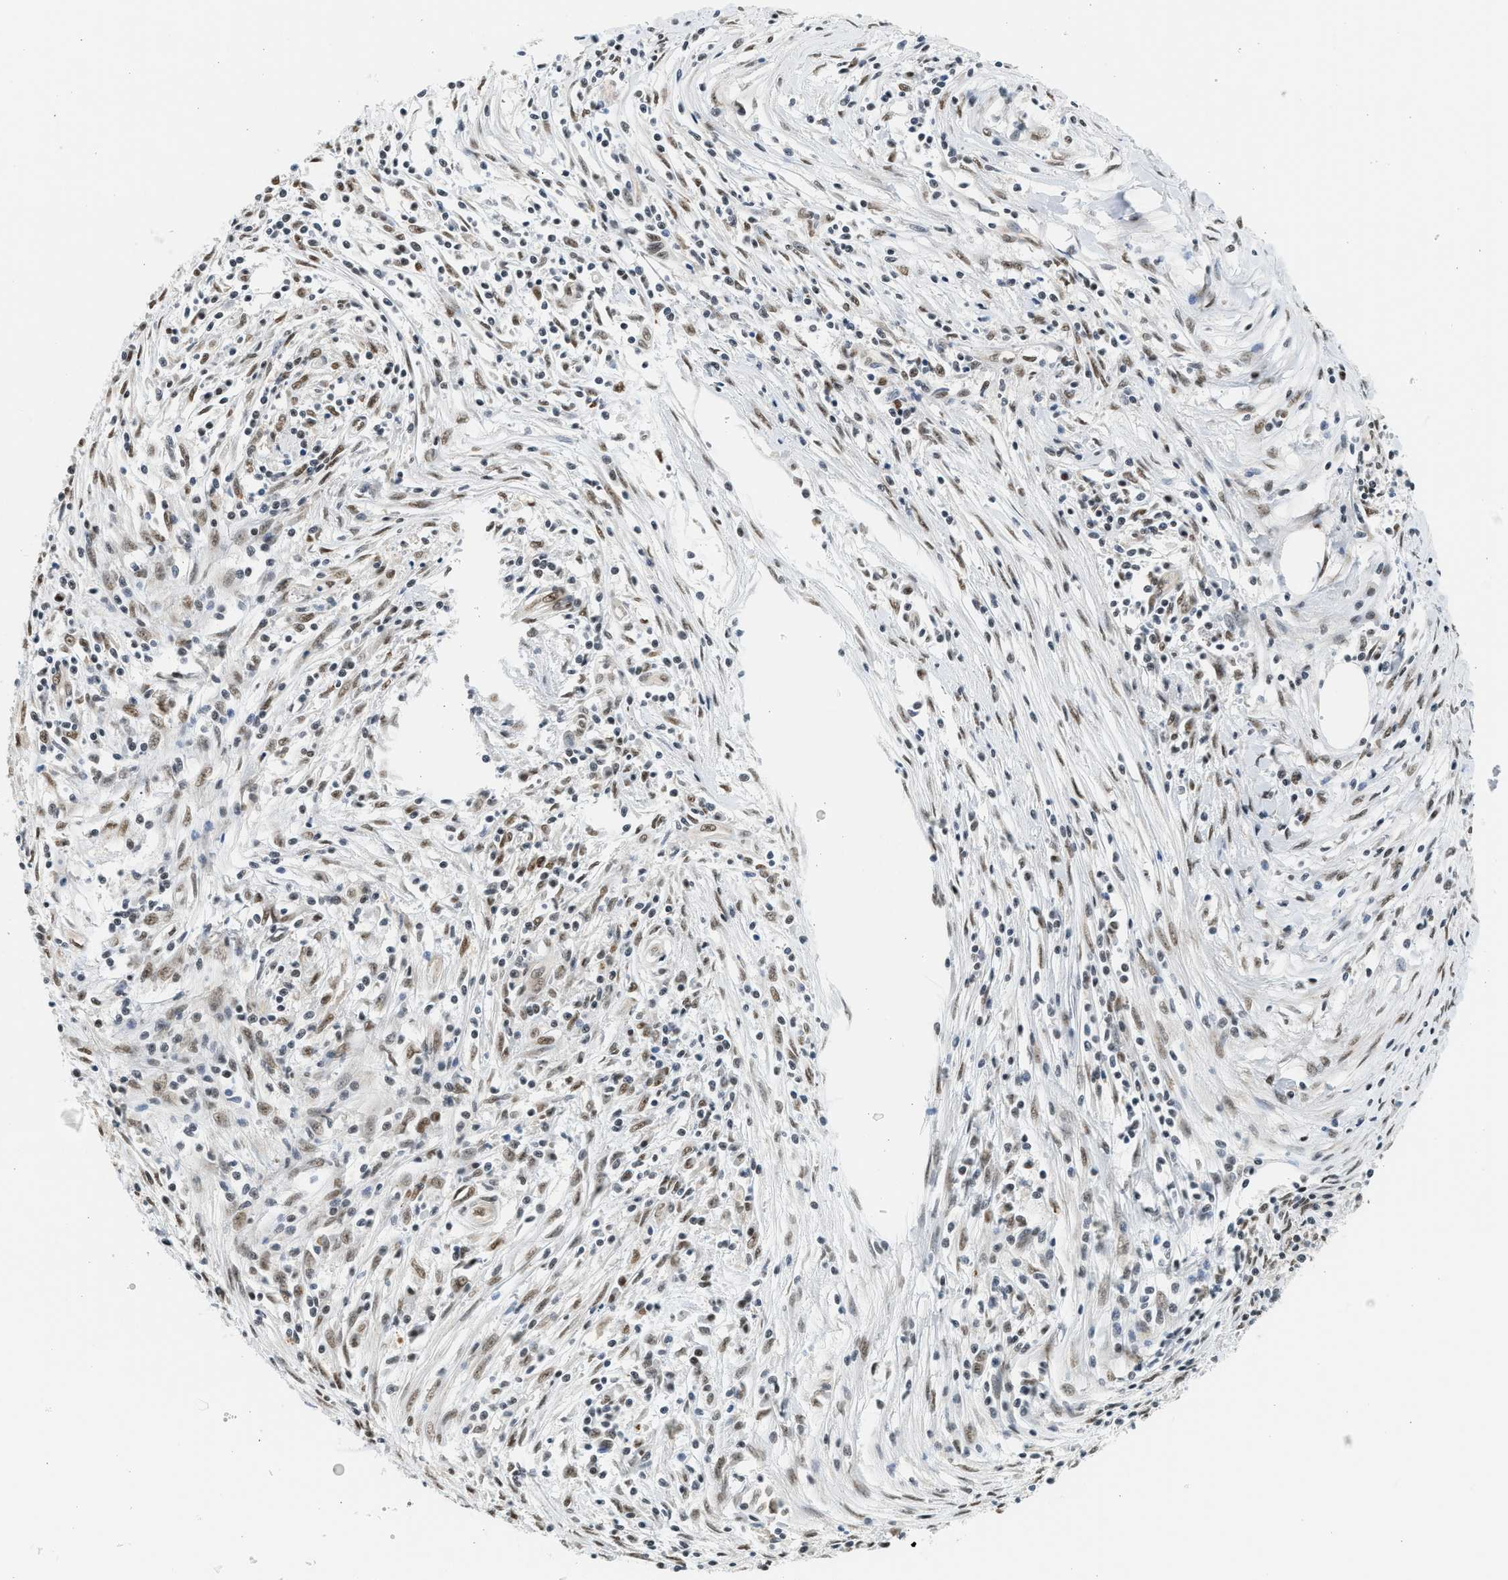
{"staining": {"intensity": "moderate", "quantity": ">75%", "location": "nuclear"}, "tissue": "pancreatic cancer", "cell_type": "Tumor cells", "image_type": "cancer", "snomed": [{"axis": "morphology", "description": "Adenocarcinoma, NOS"}, {"axis": "topography", "description": "Pancreas"}], "caption": "The immunohistochemical stain highlights moderate nuclear expression in tumor cells of pancreatic cancer (adenocarcinoma) tissue. (IHC, brightfield microscopy, high magnification).", "gene": "HIPK1", "patient": {"sex": "female", "age": 70}}